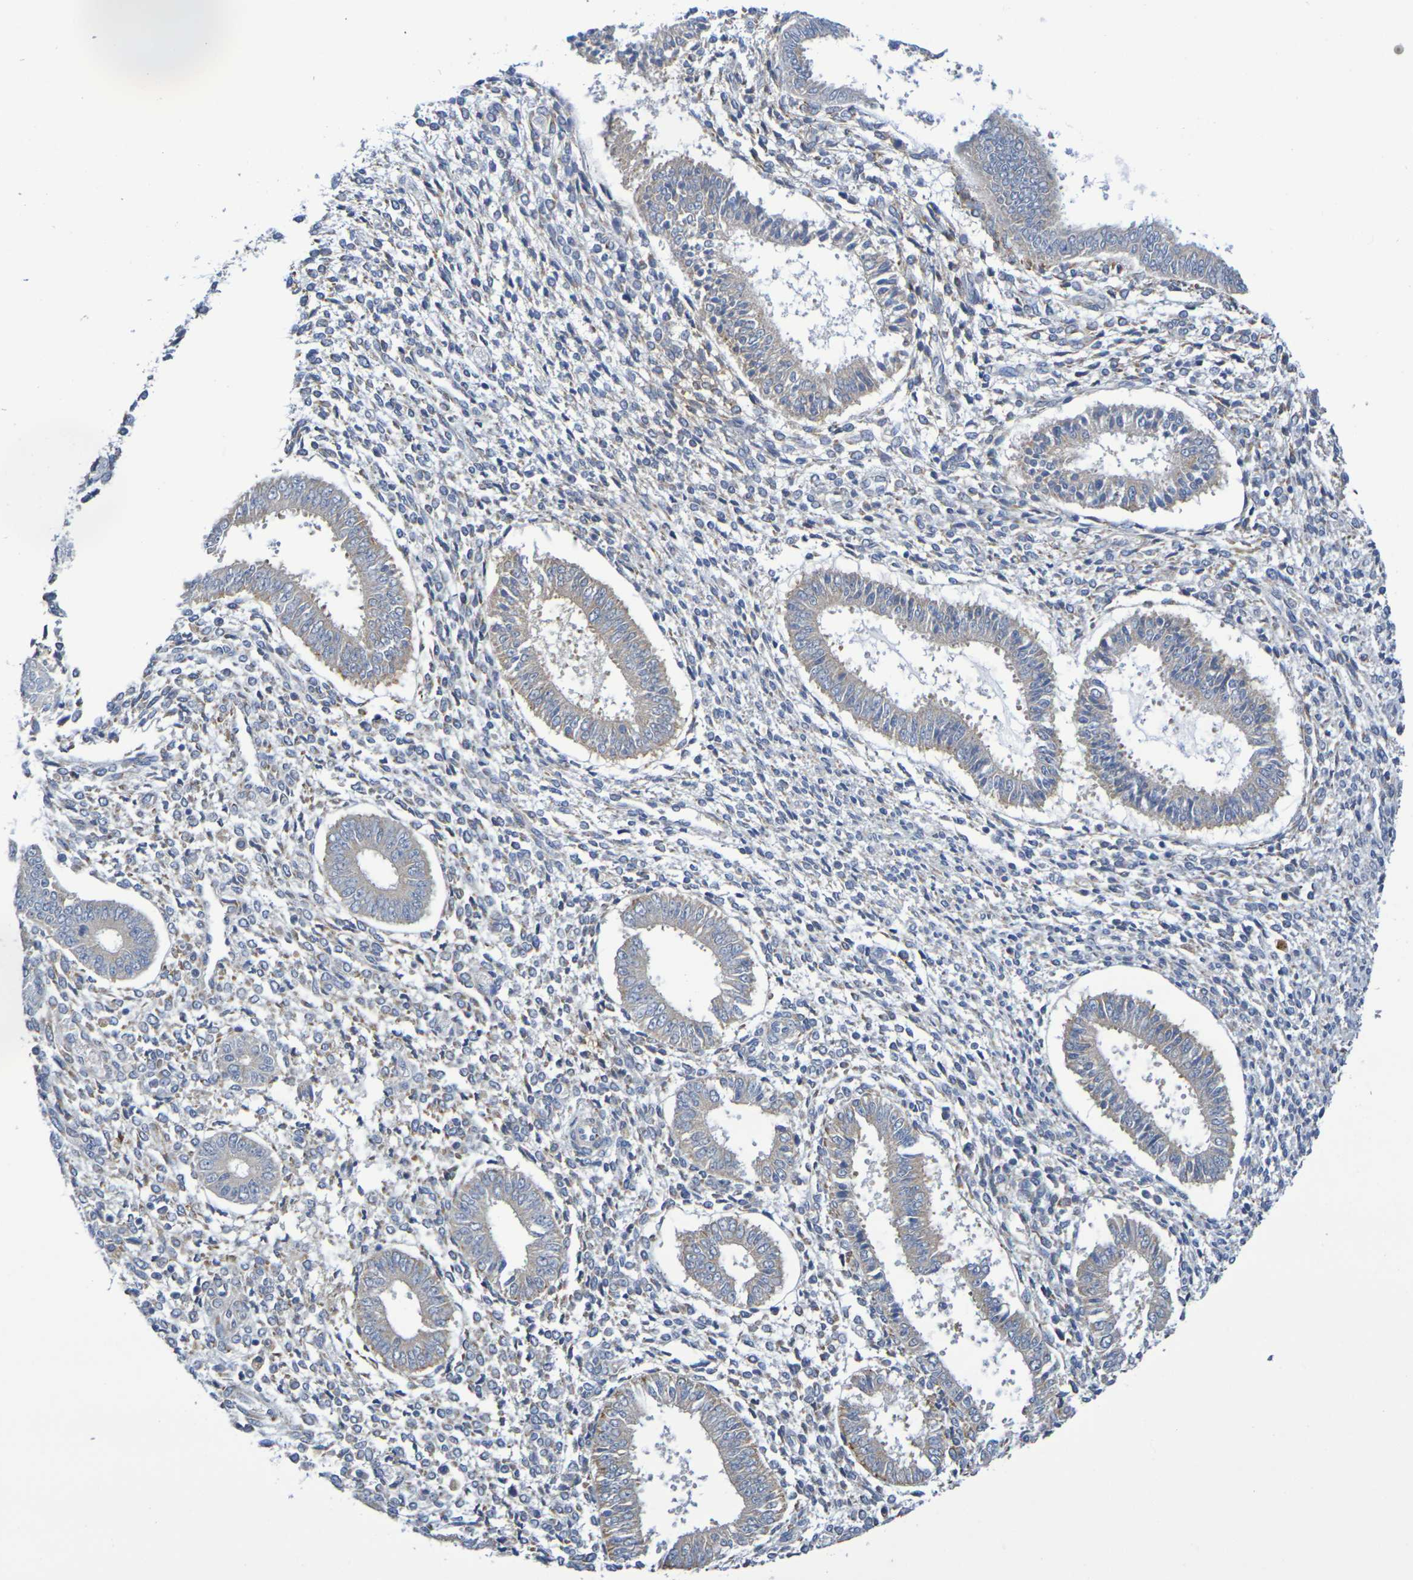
{"staining": {"intensity": "negative", "quantity": "none", "location": "none"}, "tissue": "endometrium", "cell_type": "Cells in endometrial stroma", "image_type": "normal", "snomed": [{"axis": "morphology", "description": "Normal tissue, NOS"}, {"axis": "topography", "description": "Endometrium"}], "caption": "Cells in endometrial stroma are negative for protein expression in unremarkable human endometrium.", "gene": "SDC4", "patient": {"sex": "female", "age": 35}}